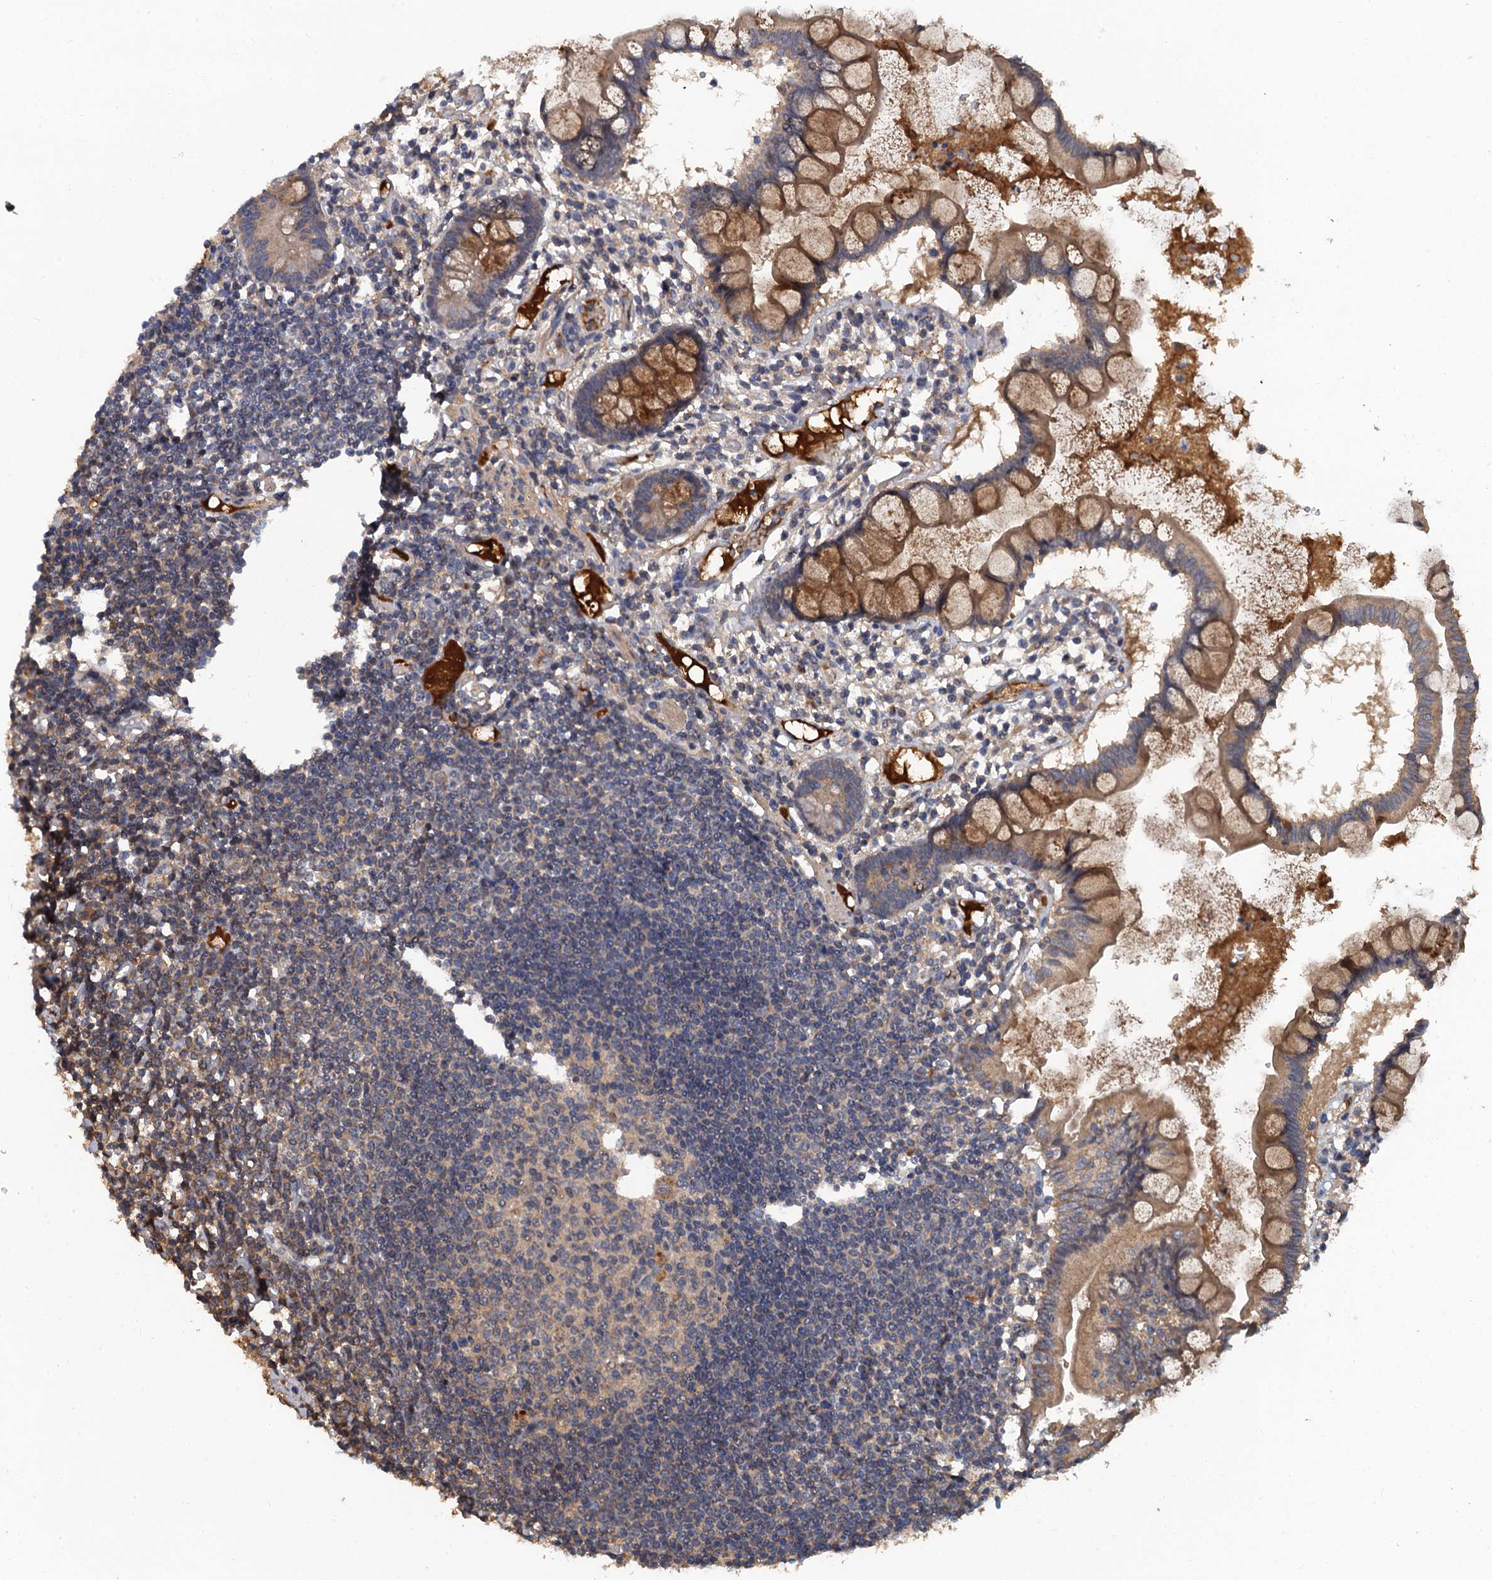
{"staining": {"intensity": "moderate", "quantity": "<25%", "location": "cytoplasmic/membranous"}, "tissue": "colon", "cell_type": "Endothelial cells", "image_type": "normal", "snomed": [{"axis": "morphology", "description": "Normal tissue, NOS"}, {"axis": "morphology", "description": "Adenocarcinoma, NOS"}, {"axis": "topography", "description": "Colon"}], "caption": "Brown immunohistochemical staining in unremarkable human colon shows moderate cytoplasmic/membranous positivity in approximately <25% of endothelial cells. (DAB IHC with brightfield microscopy, high magnification).", "gene": "HAPLN3", "patient": {"sex": "female", "age": 55}}